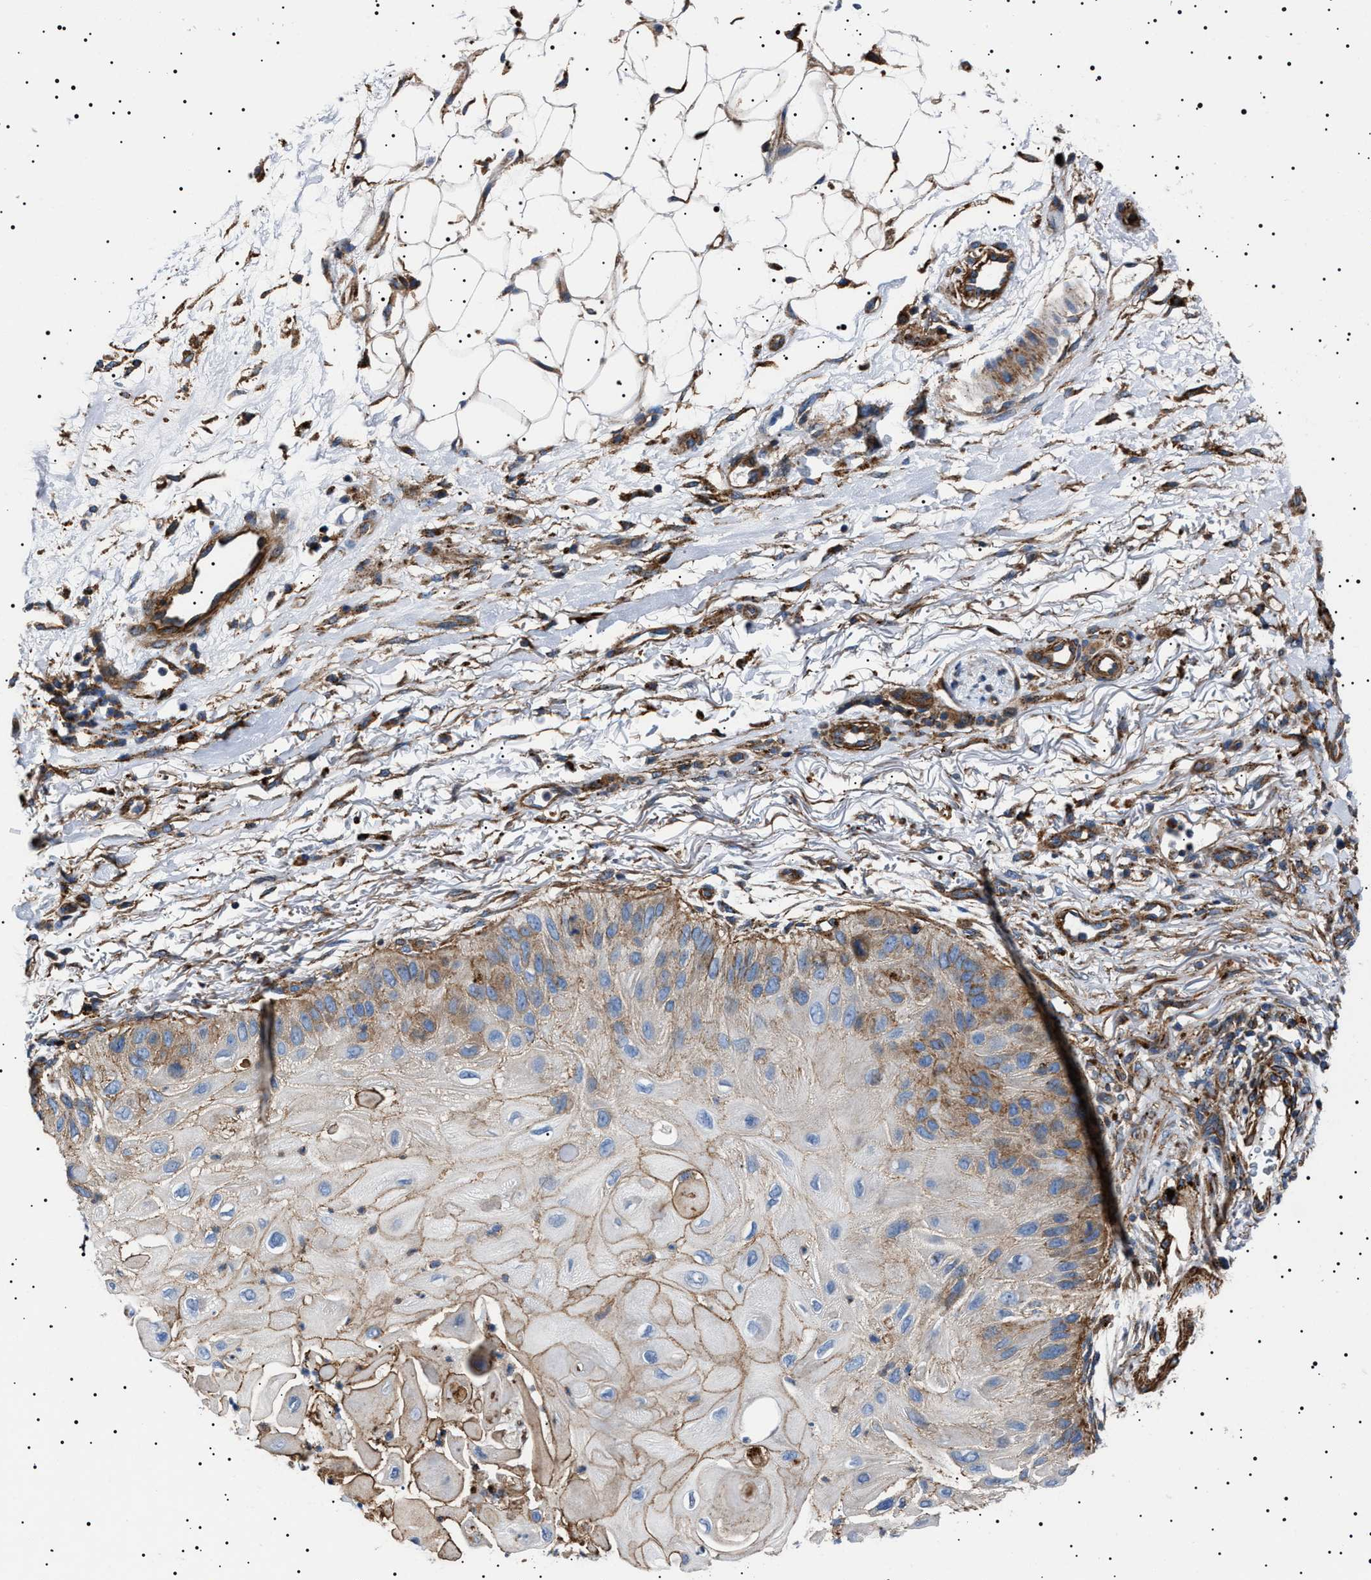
{"staining": {"intensity": "moderate", "quantity": ">75%", "location": "cytoplasmic/membranous"}, "tissue": "skin cancer", "cell_type": "Tumor cells", "image_type": "cancer", "snomed": [{"axis": "morphology", "description": "Squamous cell carcinoma, NOS"}, {"axis": "topography", "description": "Skin"}], "caption": "Moderate cytoplasmic/membranous expression for a protein is seen in about >75% of tumor cells of skin squamous cell carcinoma using immunohistochemistry.", "gene": "NEU1", "patient": {"sex": "female", "age": 77}}